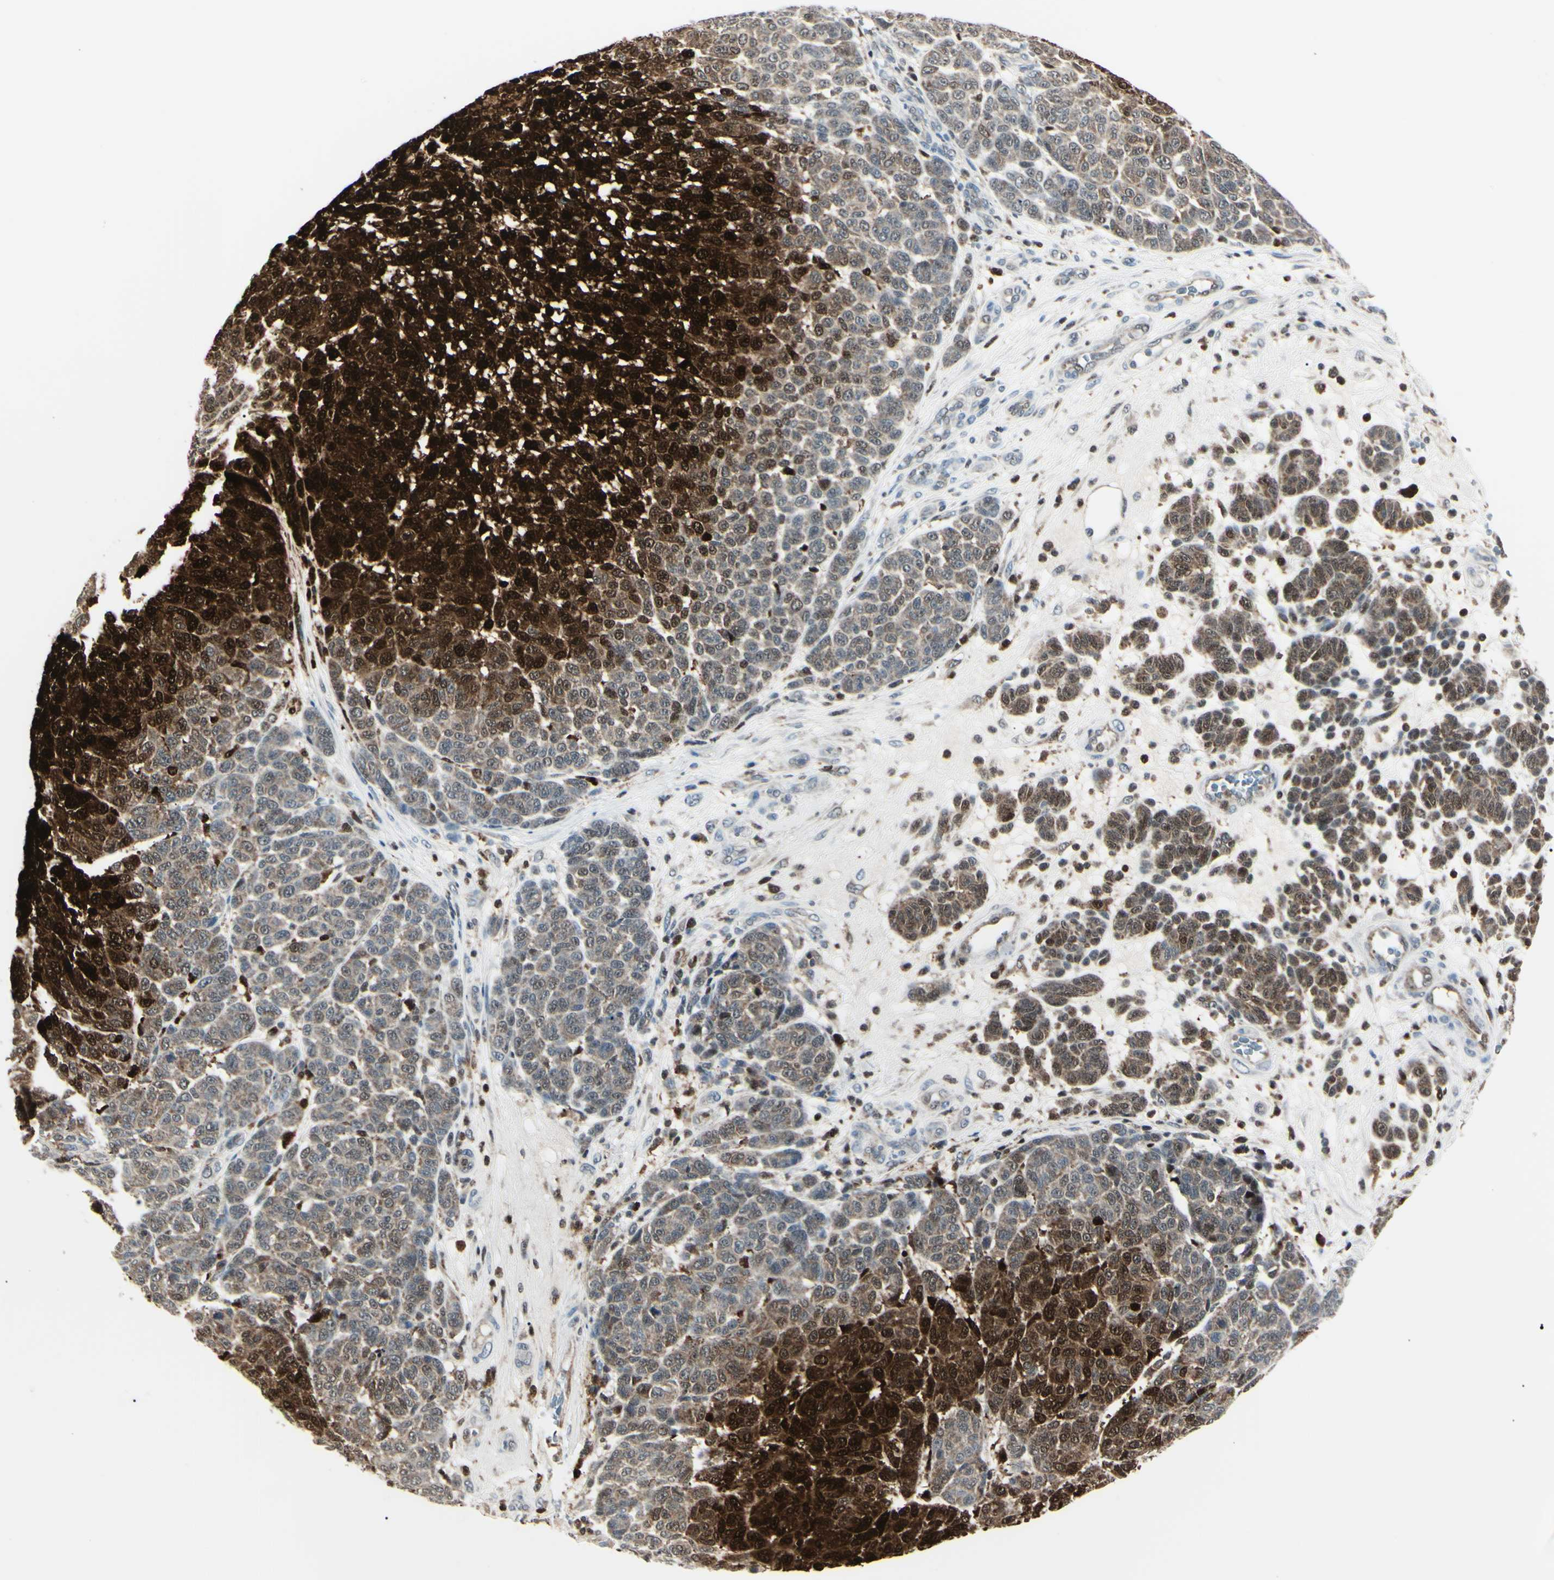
{"staining": {"intensity": "strong", "quantity": "25%-75%", "location": "cytoplasmic/membranous,nuclear"}, "tissue": "melanoma", "cell_type": "Tumor cells", "image_type": "cancer", "snomed": [{"axis": "morphology", "description": "Malignant melanoma, NOS"}, {"axis": "topography", "description": "Skin"}], "caption": "DAB immunohistochemical staining of melanoma reveals strong cytoplasmic/membranous and nuclear protein staining in approximately 25%-75% of tumor cells.", "gene": "PGK1", "patient": {"sex": "male", "age": 59}}